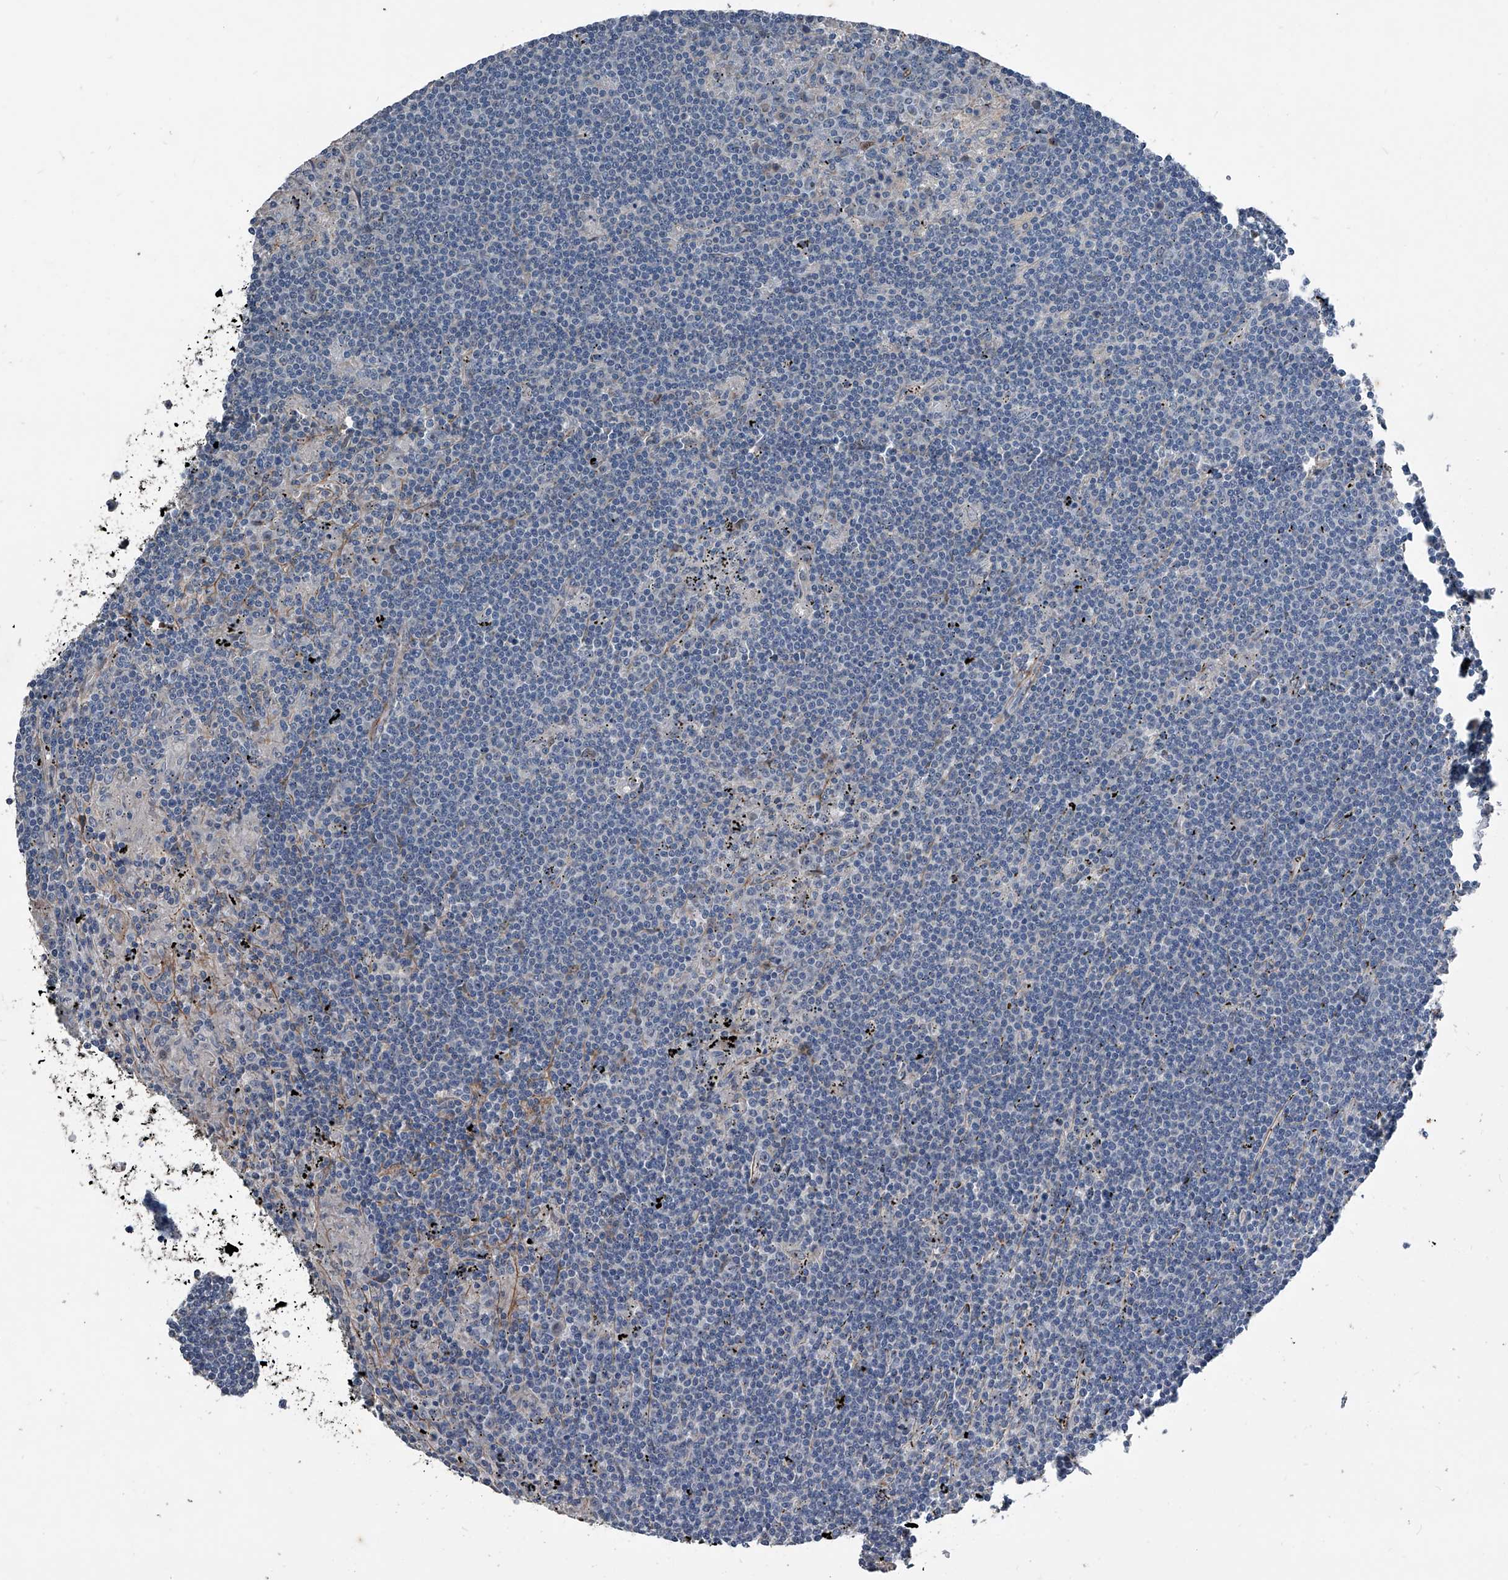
{"staining": {"intensity": "negative", "quantity": "none", "location": "none"}, "tissue": "lymphoma", "cell_type": "Tumor cells", "image_type": "cancer", "snomed": [{"axis": "morphology", "description": "Malignant lymphoma, non-Hodgkin's type, Low grade"}, {"axis": "topography", "description": "Spleen"}], "caption": "This is a histopathology image of immunohistochemistry staining of malignant lymphoma, non-Hodgkin's type (low-grade), which shows no expression in tumor cells. (Brightfield microscopy of DAB immunohistochemistry at high magnification).", "gene": "PHACTR1", "patient": {"sex": "male", "age": 76}}